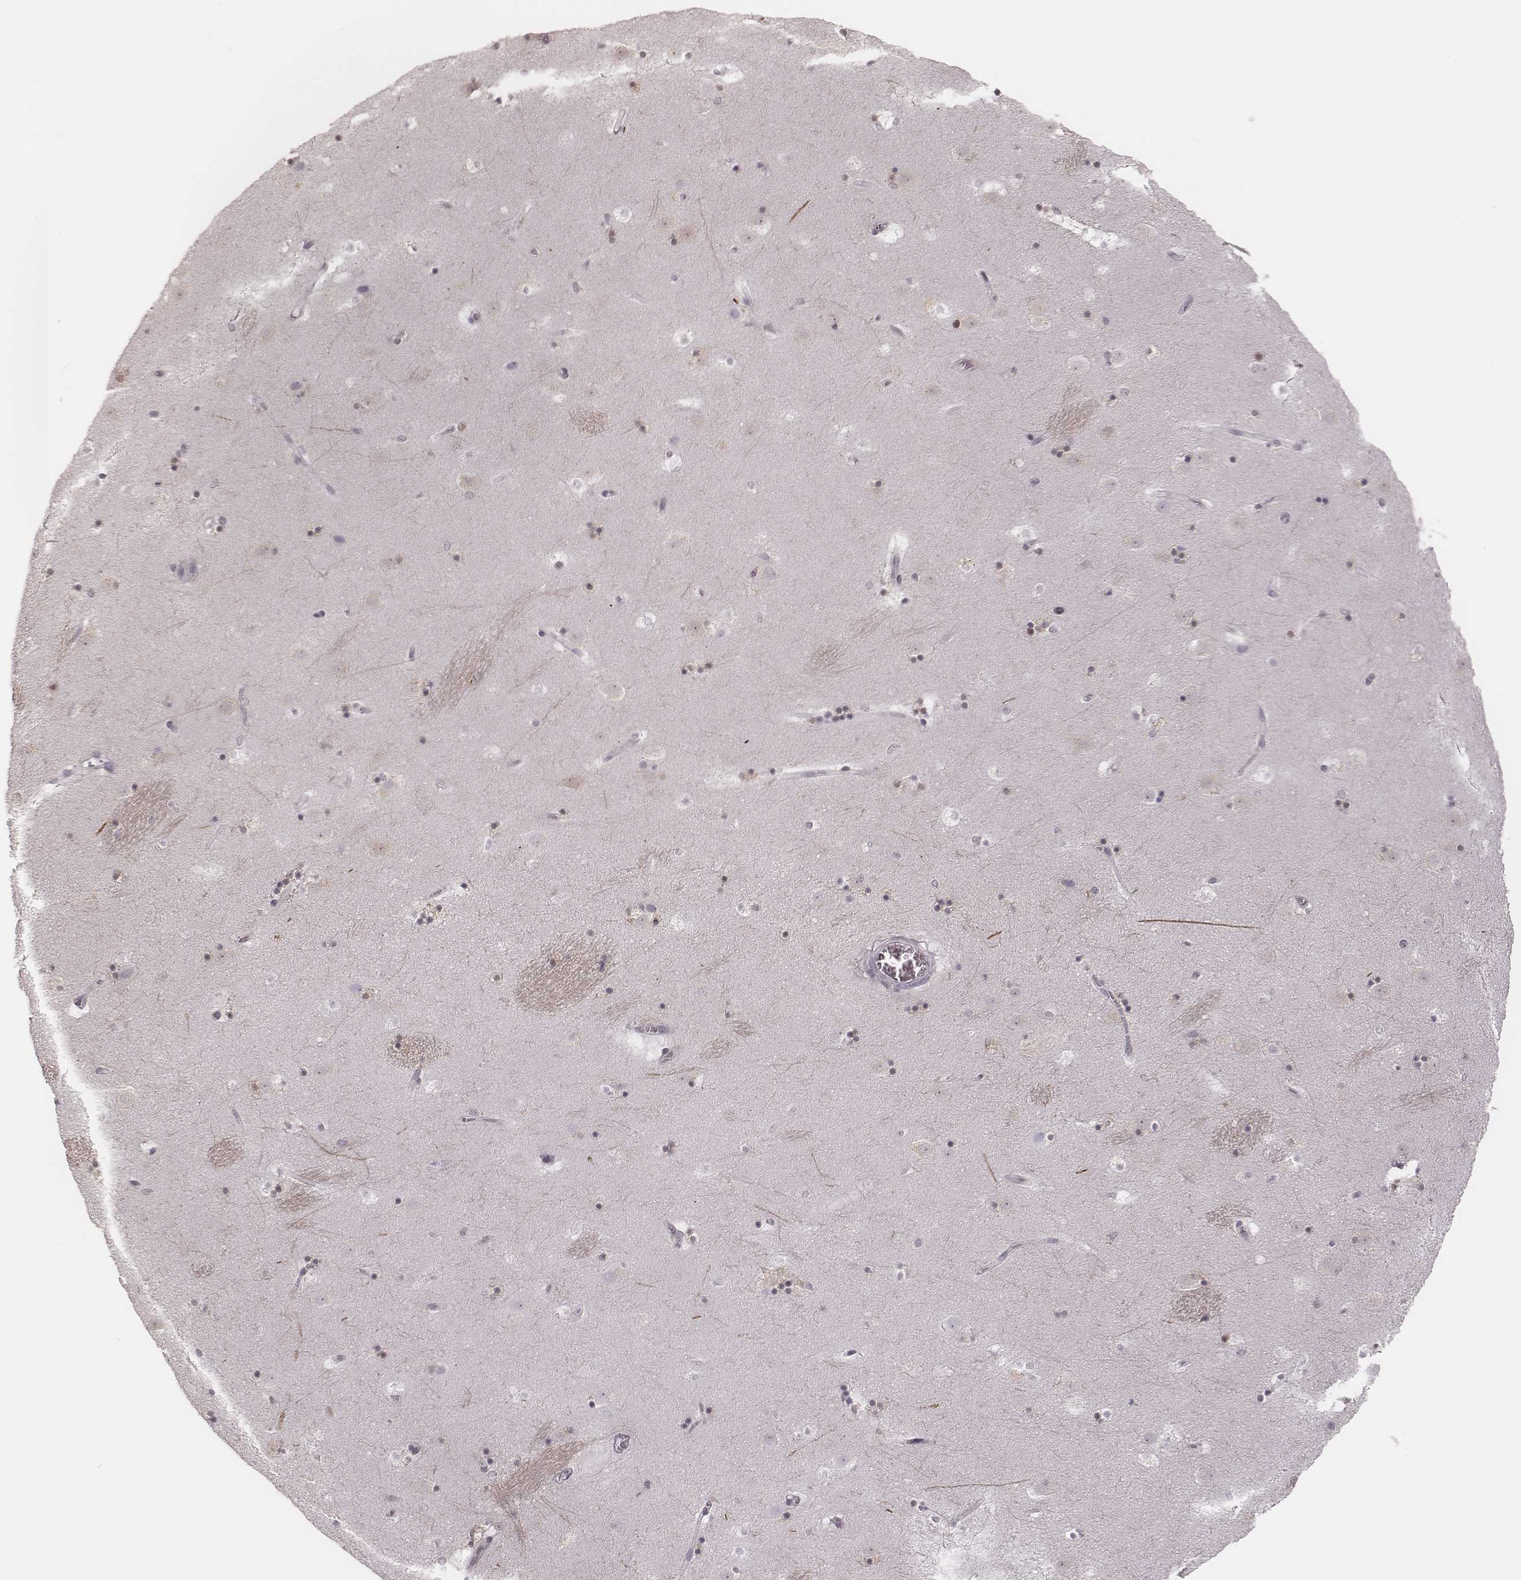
{"staining": {"intensity": "negative", "quantity": "none", "location": "none"}, "tissue": "caudate", "cell_type": "Glial cells", "image_type": "normal", "snomed": [{"axis": "morphology", "description": "Normal tissue, NOS"}, {"axis": "topography", "description": "Lateral ventricle wall"}], "caption": "Micrograph shows no protein staining in glial cells of unremarkable caudate. The staining is performed using DAB brown chromogen with nuclei counter-stained in using hematoxylin.", "gene": "MSX1", "patient": {"sex": "male", "age": 37}}